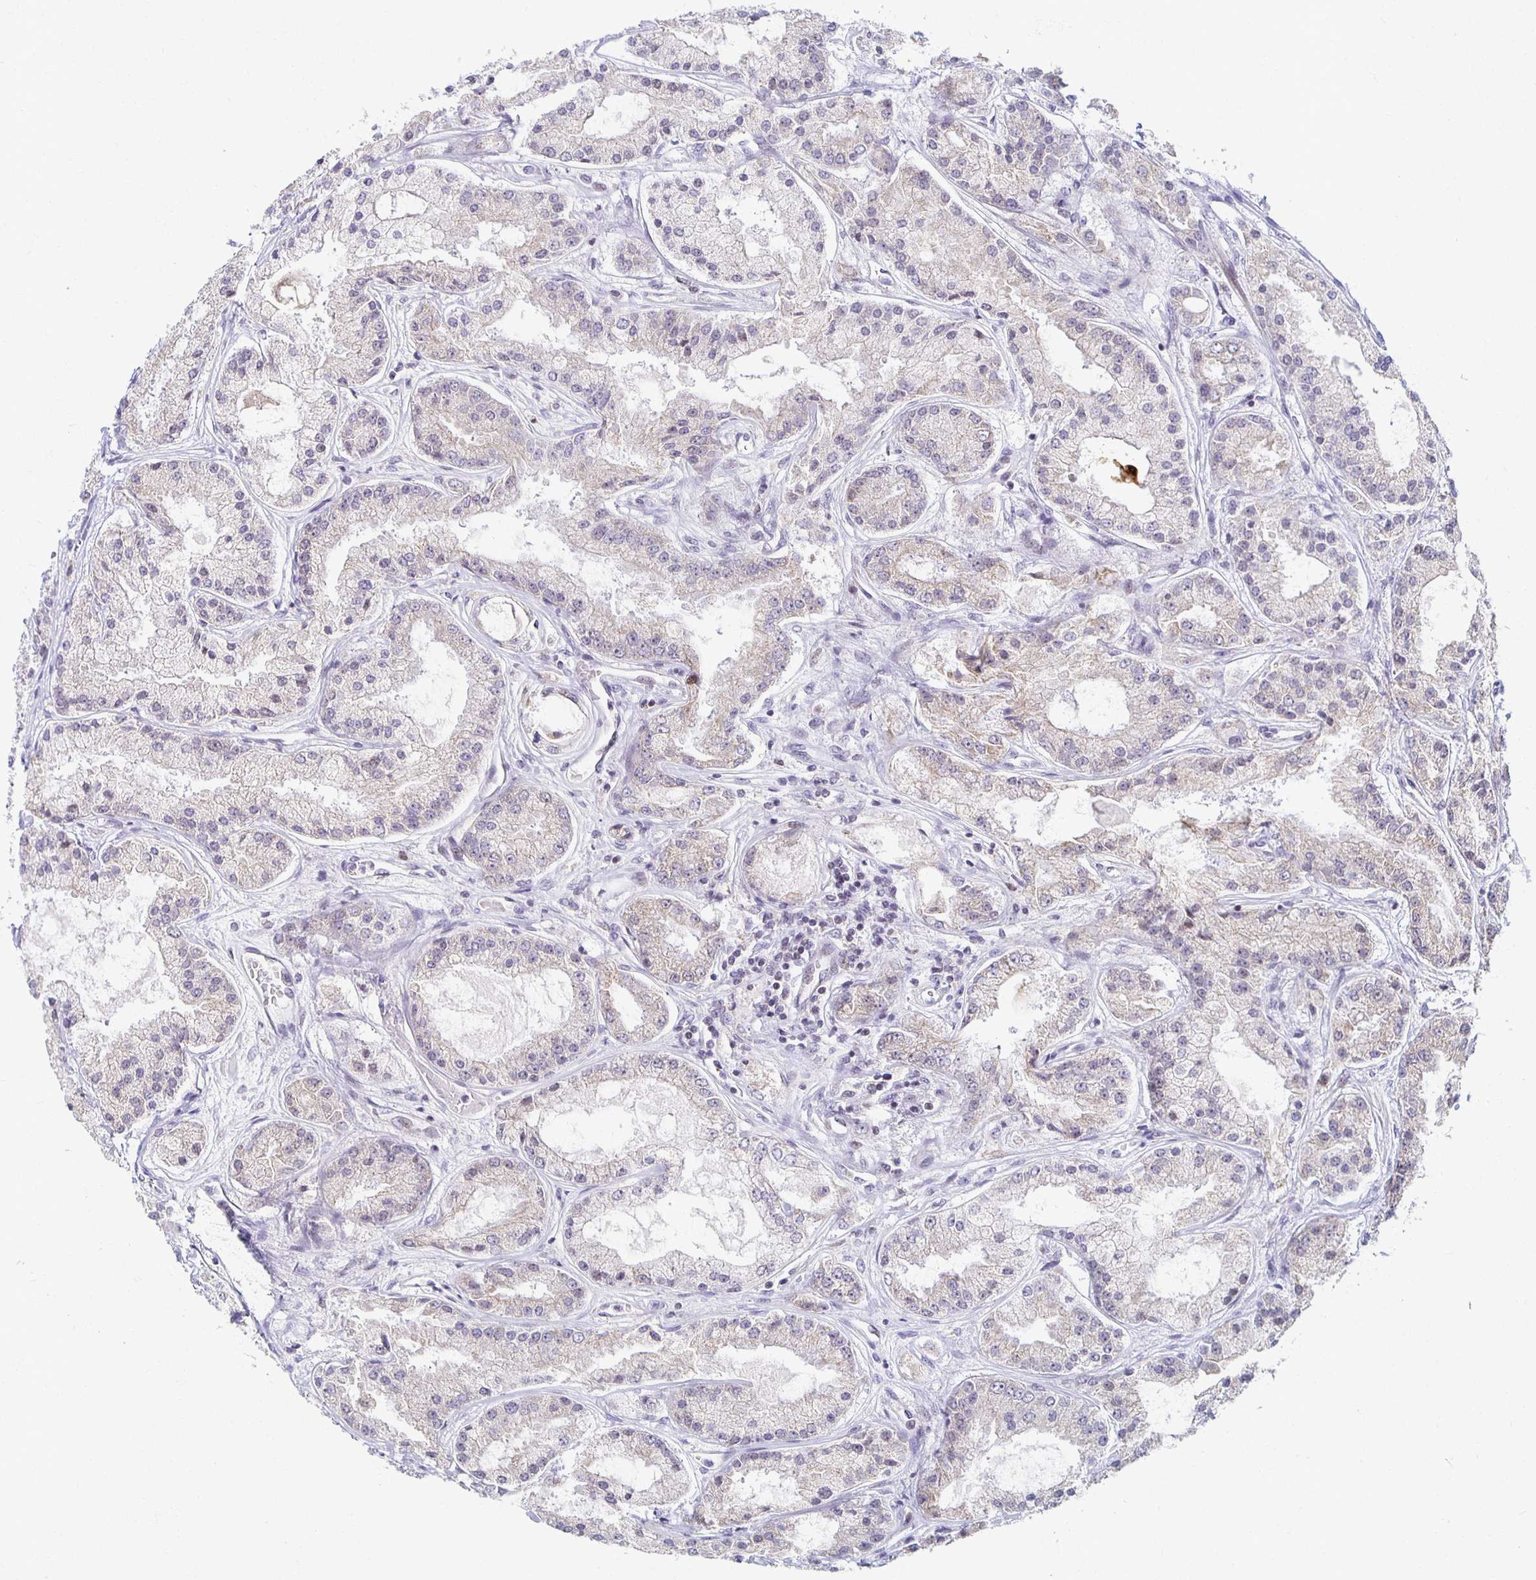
{"staining": {"intensity": "weak", "quantity": "<25%", "location": "cytoplasmic/membranous"}, "tissue": "prostate cancer", "cell_type": "Tumor cells", "image_type": "cancer", "snomed": [{"axis": "morphology", "description": "Adenocarcinoma, High grade"}, {"axis": "topography", "description": "Prostate"}], "caption": "There is no significant positivity in tumor cells of adenocarcinoma (high-grade) (prostate).", "gene": "HCFC1R1", "patient": {"sex": "male", "age": 67}}